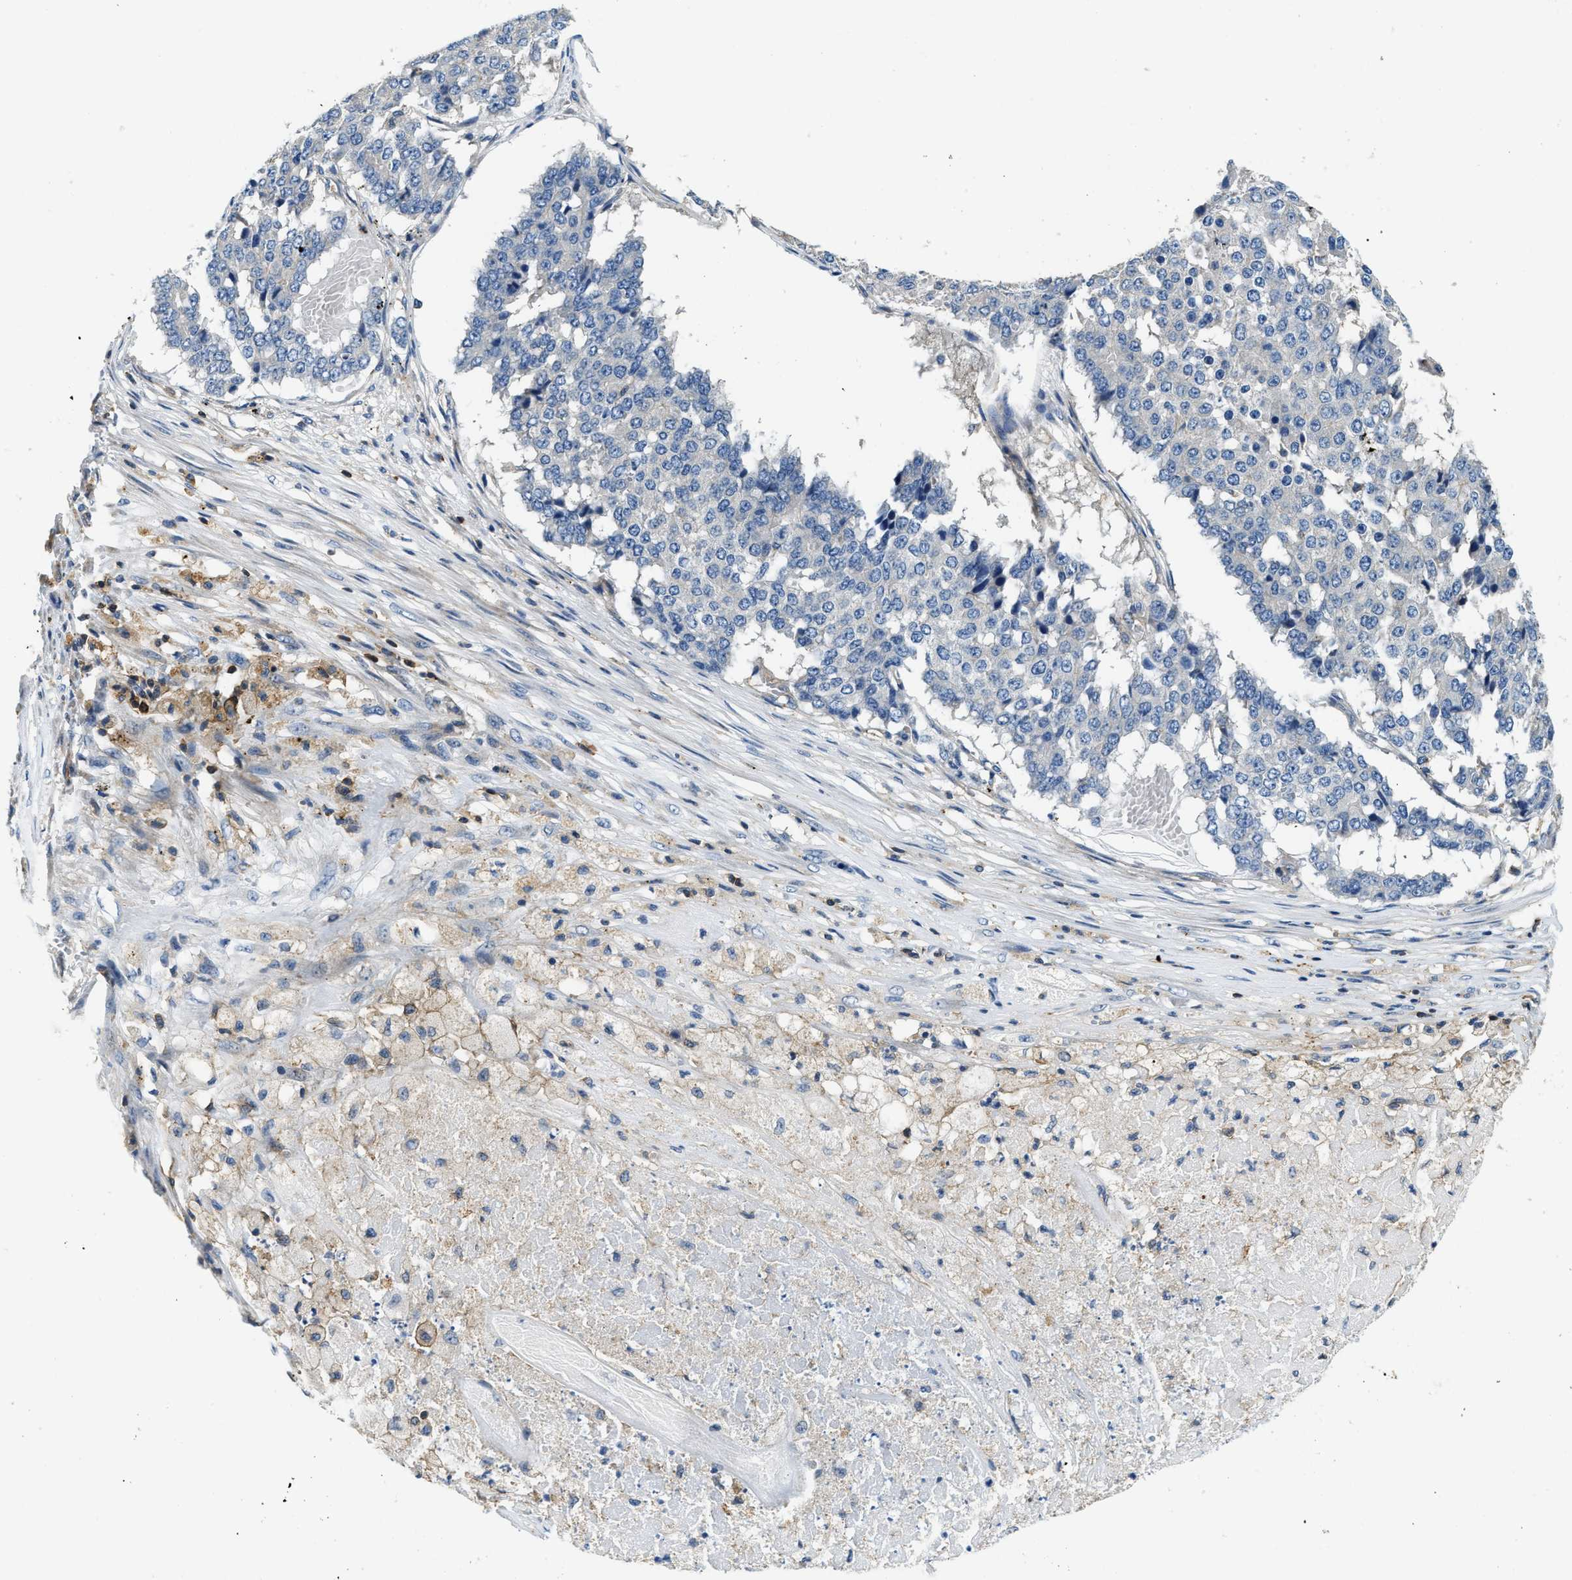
{"staining": {"intensity": "negative", "quantity": "none", "location": "none"}, "tissue": "pancreatic cancer", "cell_type": "Tumor cells", "image_type": "cancer", "snomed": [{"axis": "morphology", "description": "Adenocarcinoma, NOS"}, {"axis": "topography", "description": "Pancreas"}], "caption": "DAB immunohistochemical staining of human pancreatic adenocarcinoma exhibits no significant expression in tumor cells.", "gene": "MYO1G", "patient": {"sex": "male", "age": 50}}